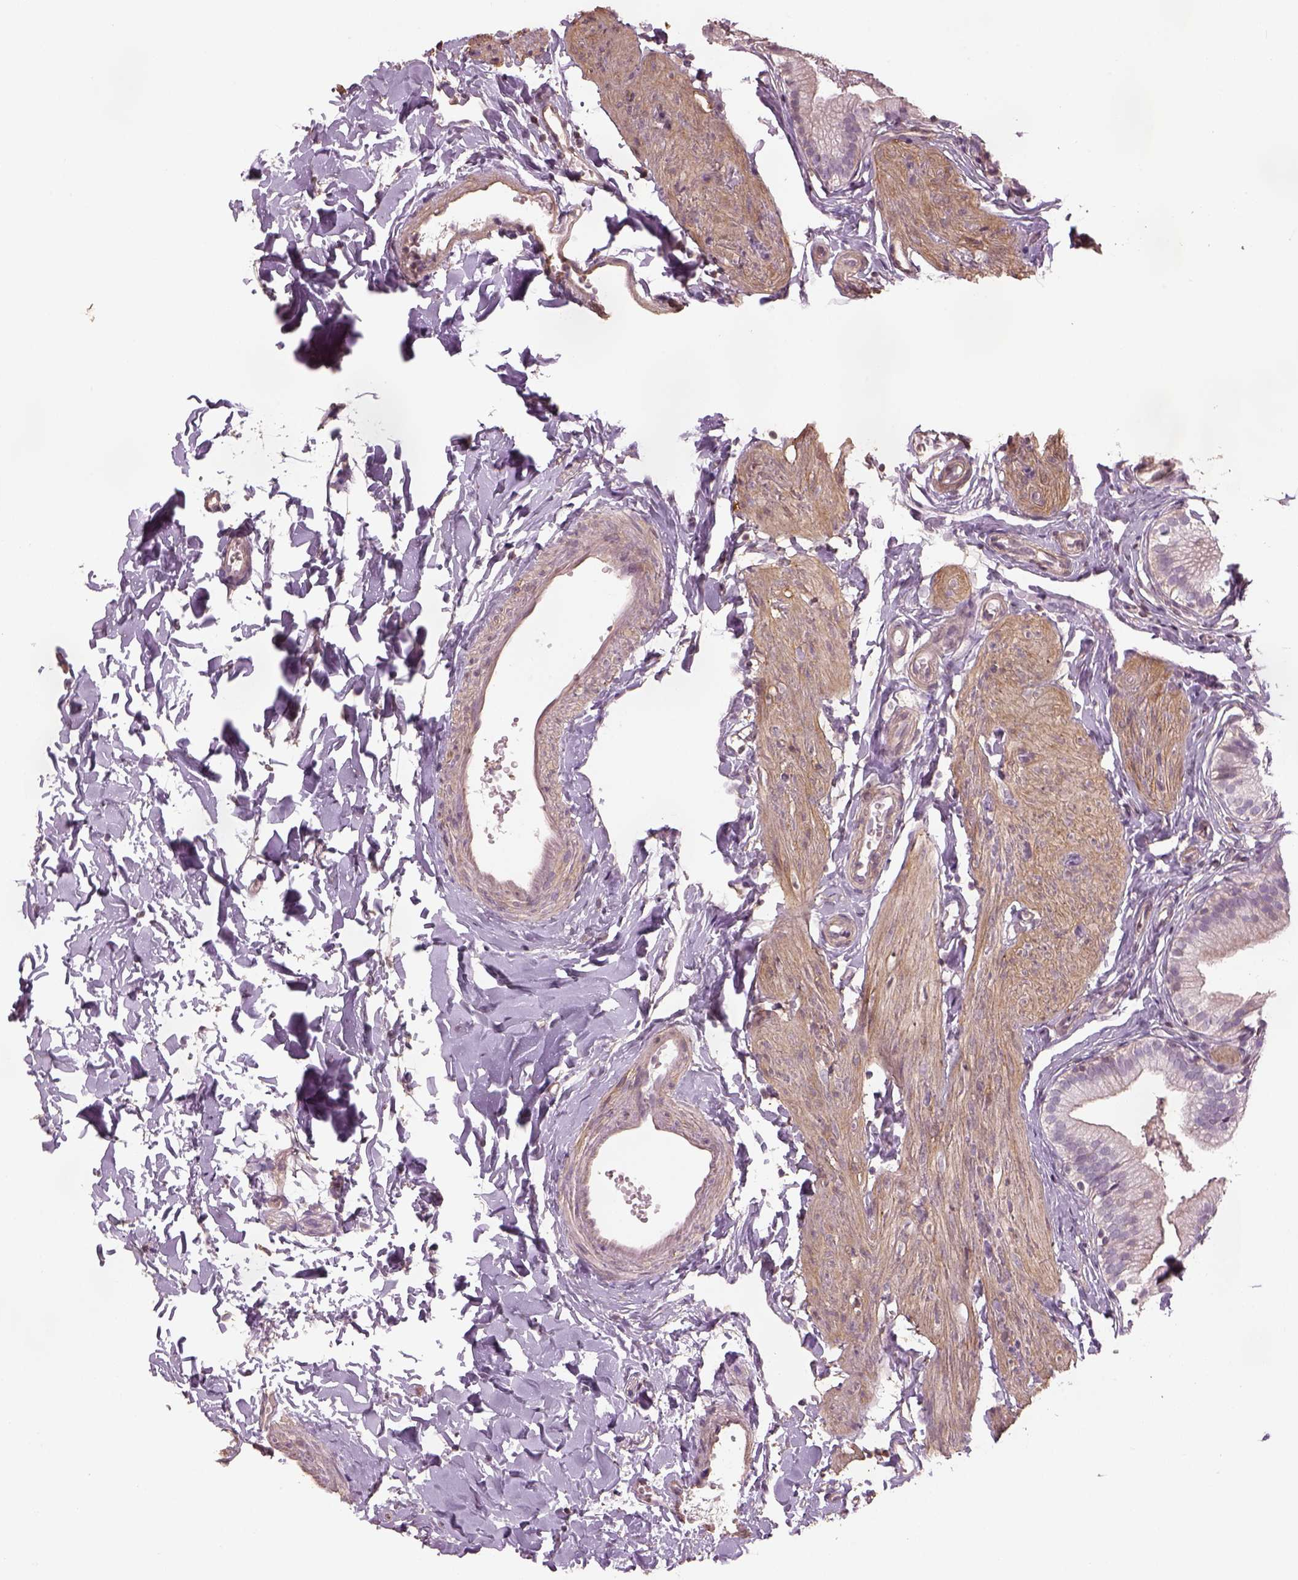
{"staining": {"intensity": "negative", "quantity": "none", "location": "none"}, "tissue": "gallbladder", "cell_type": "Glandular cells", "image_type": "normal", "snomed": [{"axis": "morphology", "description": "Normal tissue, NOS"}, {"axis": "topography", "description": "Gallbladder"}], "caption": "This is an IHC image of unremarkable human gallbladder. There is no positivity in glandular cells.", "gene": "LIN7A", "patient": {"sex": "female", "age": 47}}